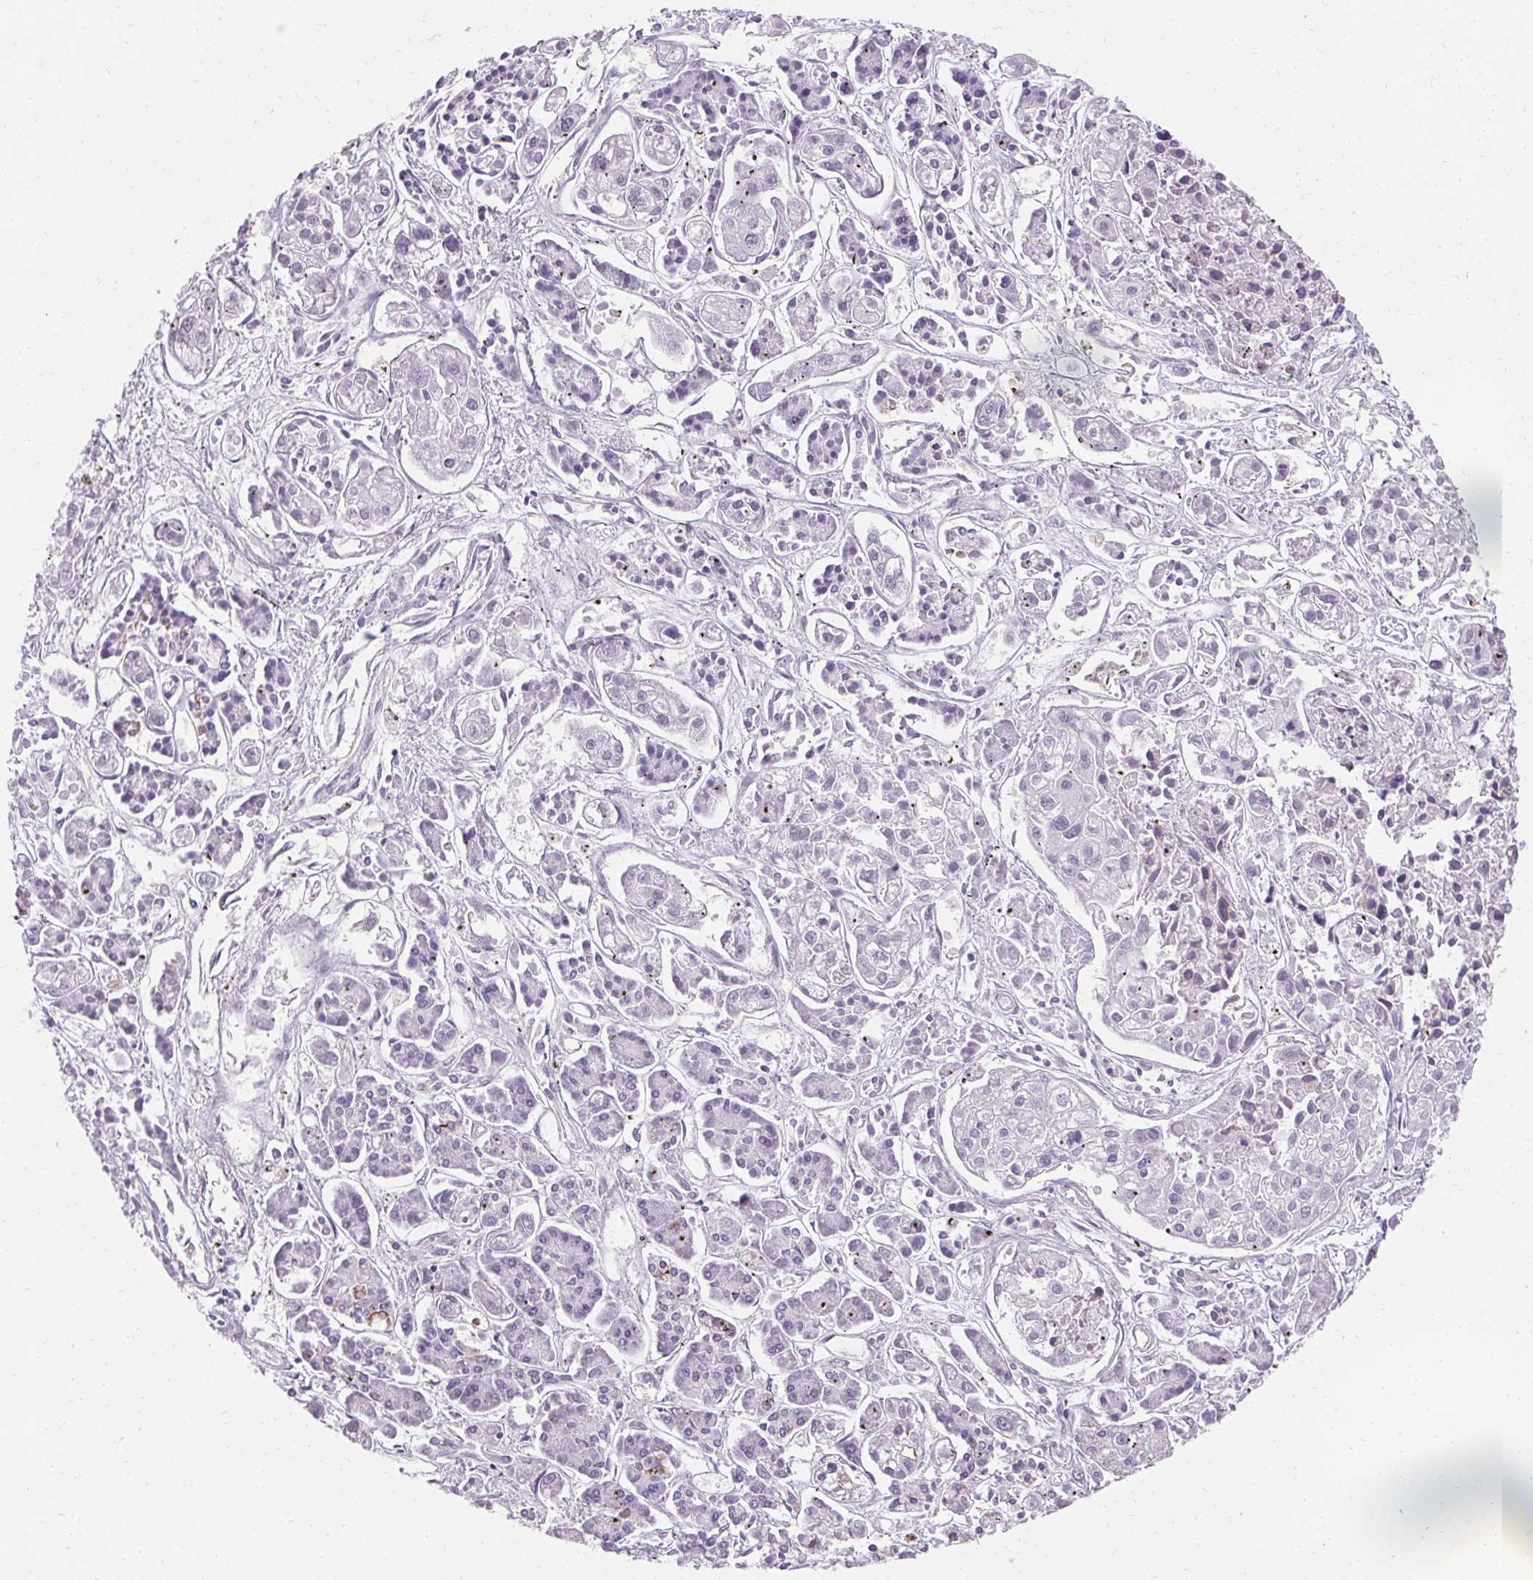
{"staining": {"intensity": "negative", "quantity": "none", "location": "none"}, "tissue": "pancreatic cancer", "cell_type": "Tumor cells", "image_type": "cancer", "snomed": [{"axis": "morphology", "description": "Adenocarcinoma, NOS"}, {"axis": "topography", "description": "Pancreas"}], "caption": "A histopathology image of pancreatic cancer stained for a protein demonstrates no brown staining in tumor cells.", "gene": "ASGR2", "patient": {"sex": "male", "age": 85}}